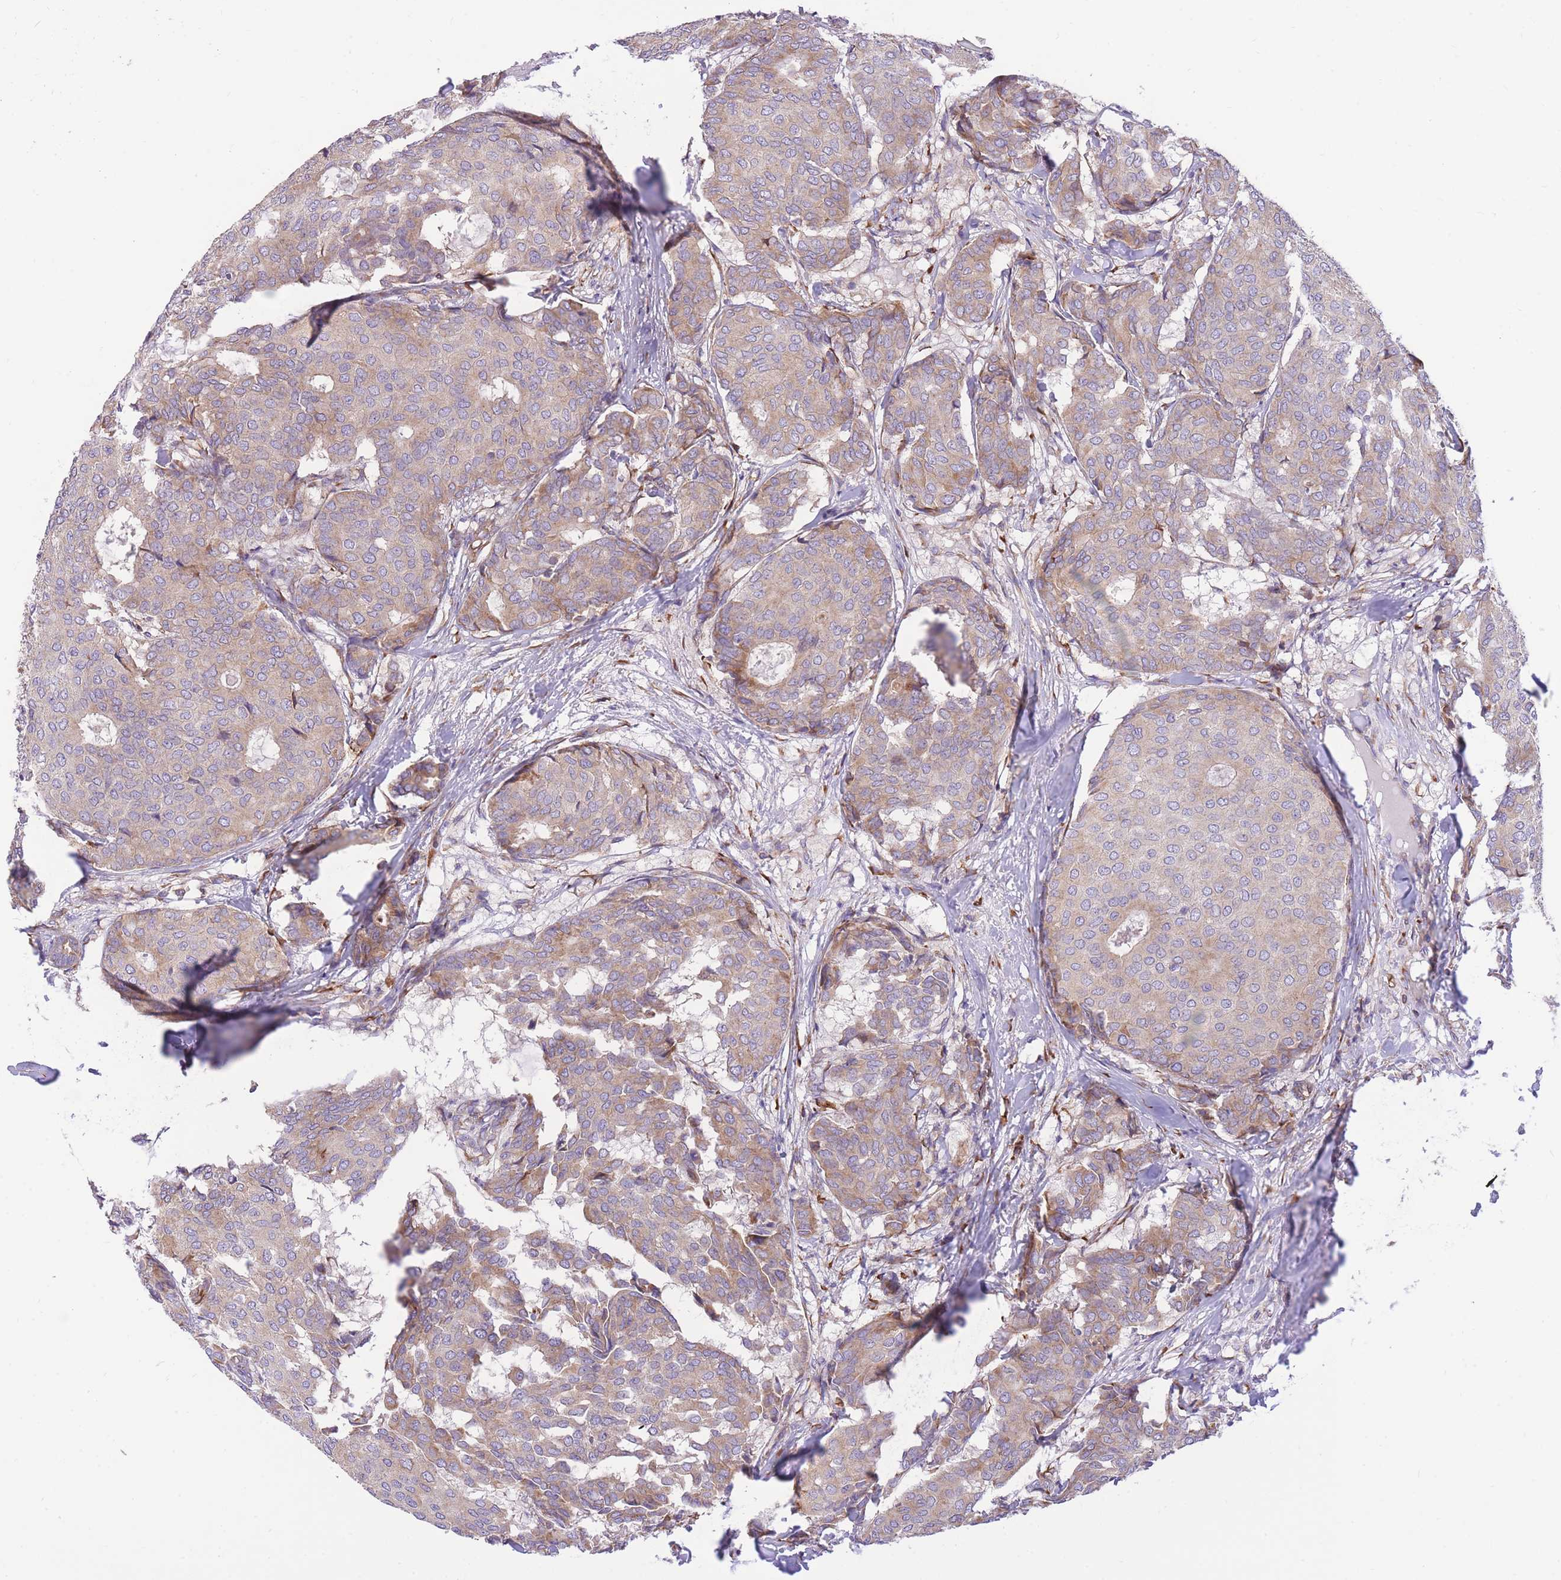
{"staining": {"intensity": "moderate", "quantity": "25%-75%", "location": "cytoplasmic/membranous"}, "tissue": "breast cancer", "cell_type": "Tumor cells", "image_type": "cancer", "snomed": [{"axis": "morphology", "description": "Duct carcinoma"}, {"axis": "topography", "description": "Breast"}], "caption": "The photomicrograph demonstrates immunohistochemical staining of breast cancer (intraductal carcinoma). There is moderate cytoplasmic/membranous staining is present in approximately 25%-75% of tumor cells. The staining was performed using DAB, with brown indicating positive protein expression. Nuclei are stained blue with hematoxylin.", "gene": "GBP7", "patient": {"sex": "female", "age": 75}}